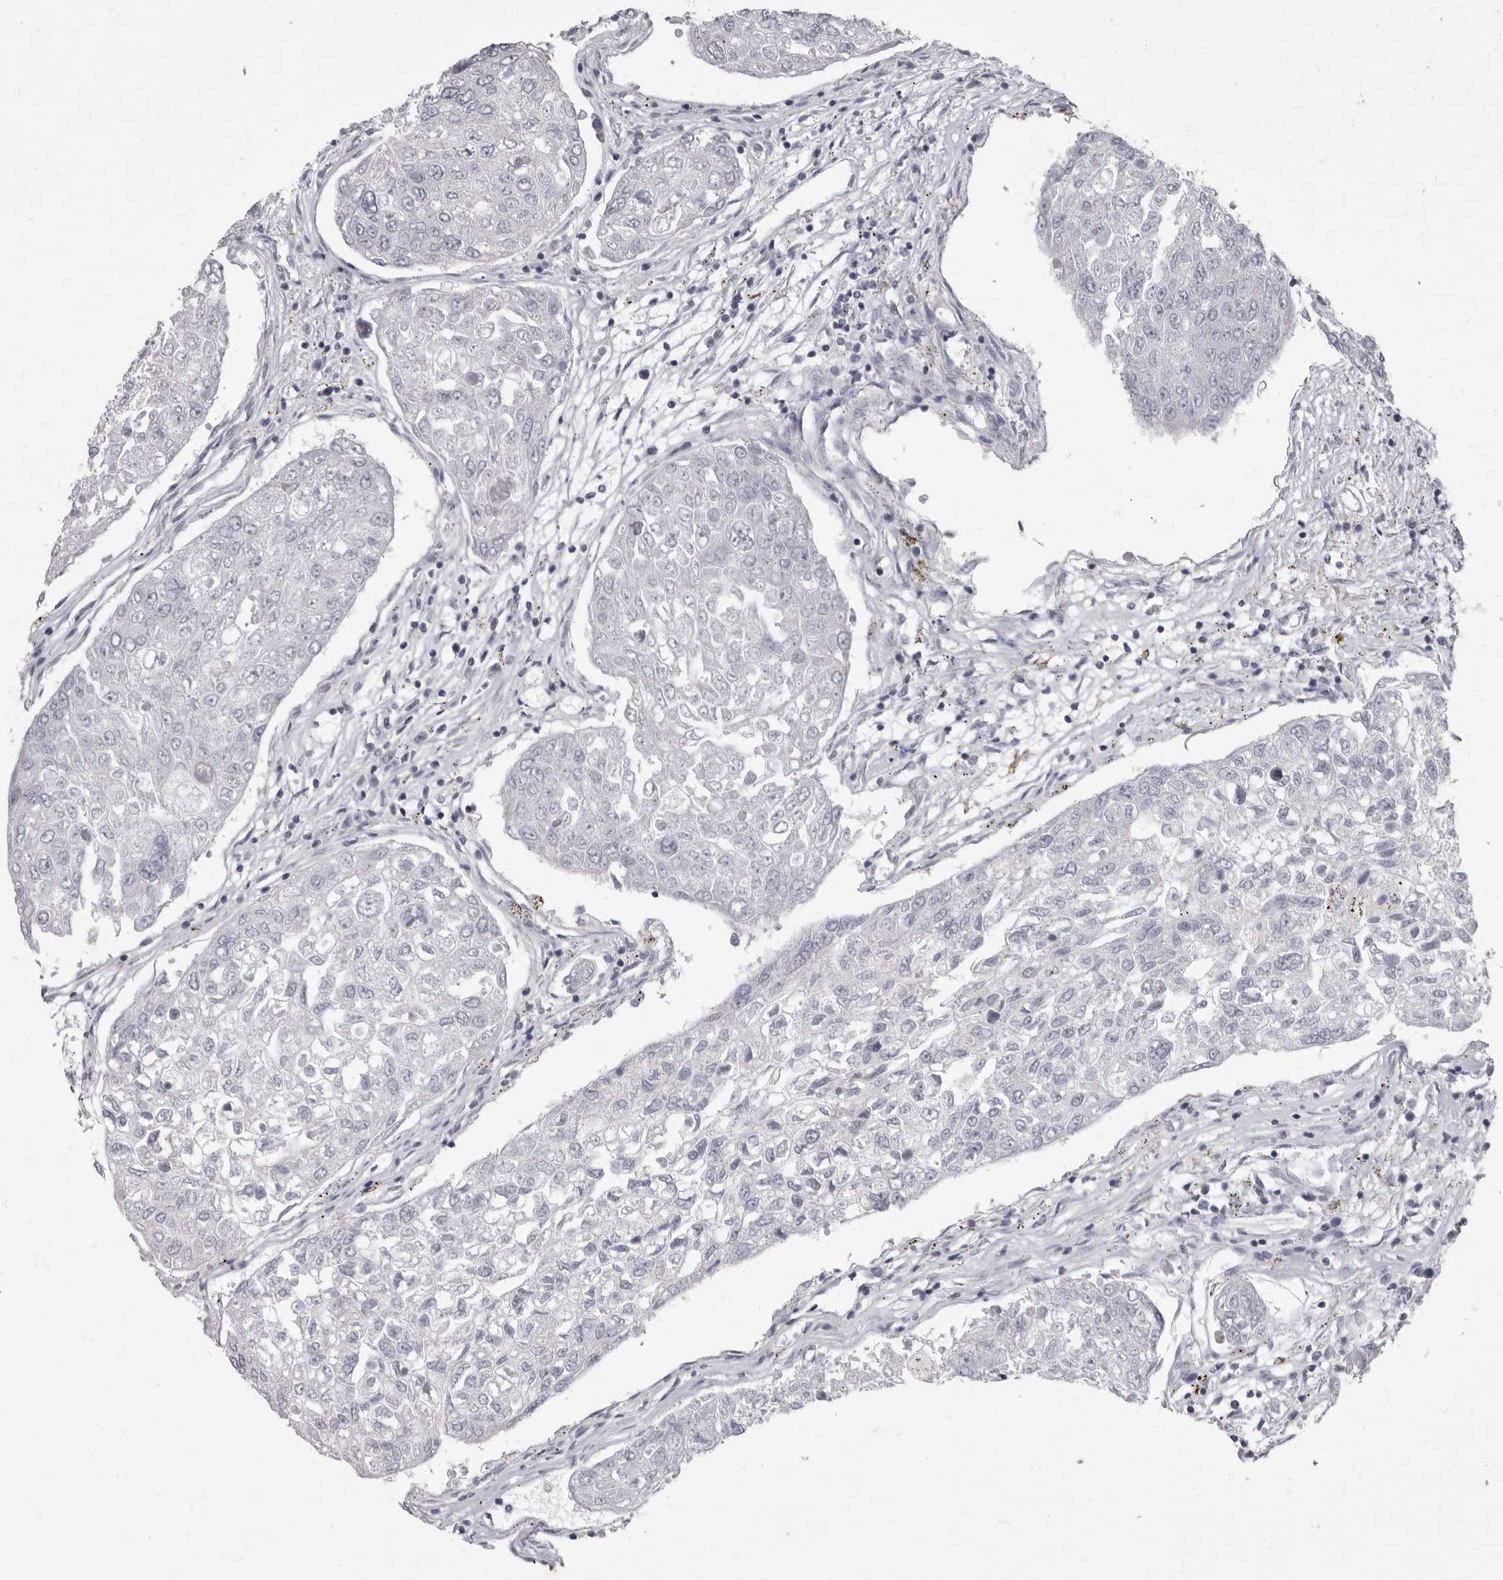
{"staining": {"intensity": "negative", "quantity": "none", "location": "none"}, "tissue": "urothelial cancer", "cell_type": "Tumor cells", "image_type": "cancer", "snomed": [{"axis": "morphology", "description": "Urothelial carcinoma, High grade"}, {"axis": "topography", "description": "Lymph node"}, {"axis": "topography", "description": "Urinary bladder"}], "caption": "Immunohistochemical staining of human urothelial cancer exhibits no significant staining in tumor cells.", "gene": "GSK3B", "patient": {"sex": "male", "age": 51}}